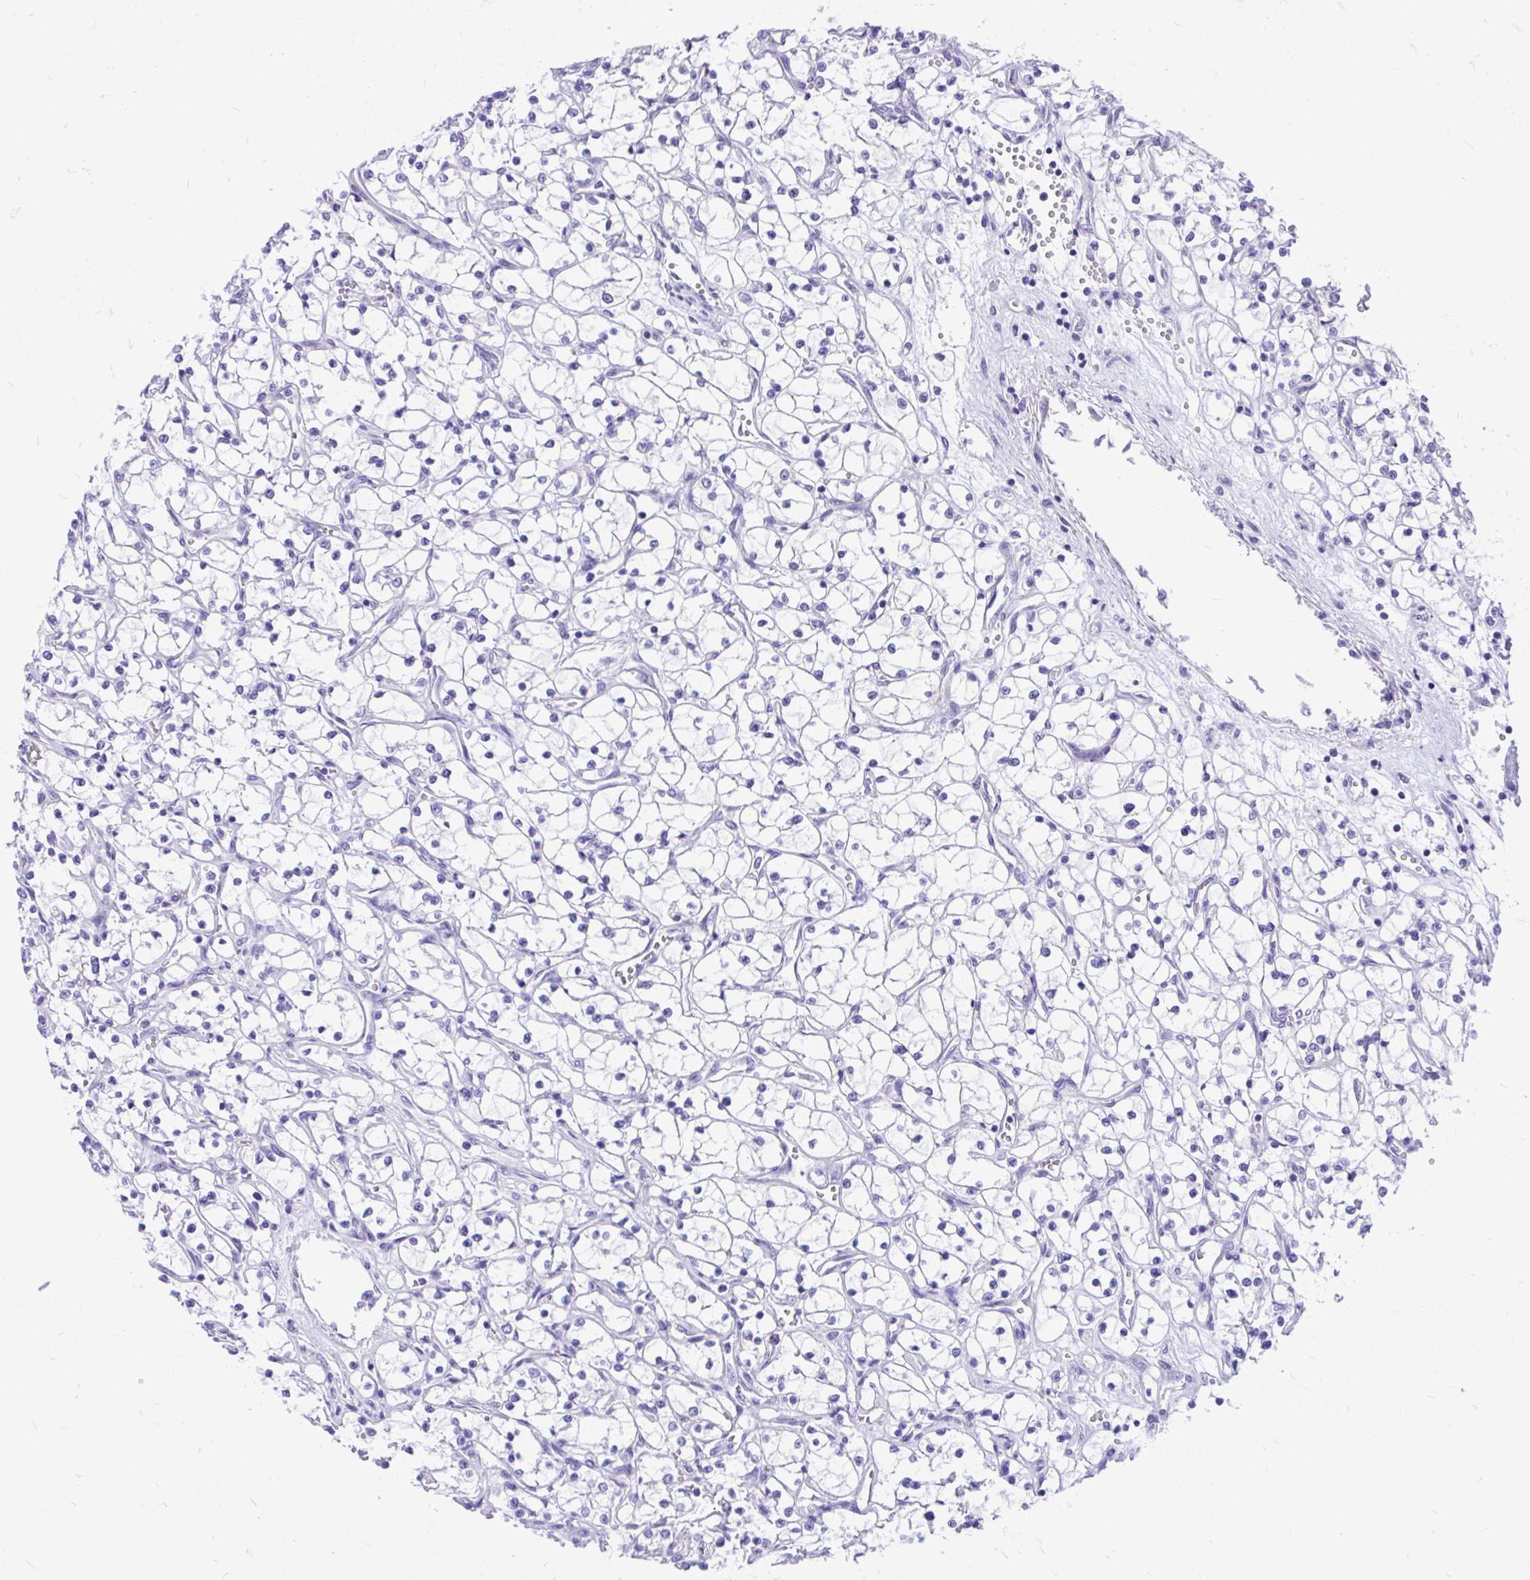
{"staining": {"intensity": "negative", "quantity": "none", "location": "none"}, "tissue": "renal cancer", "cell_type": "Tumor cells", "image_type": "cancer", "snomed": [{"axis": "morphology", "description": "Adenocarcinoma, NOS"}, {"axis": "topography", "description": "Kidney"}], "caption": "This micrograph is of renal cancer (adenocarcinoma) stained with IHC to label a protein in brown with the nuclei are counter-stained blue. There is no positivity in tumor cells.", "gene": "MON1A", "patient": {"sex": "female", "age": 69}}